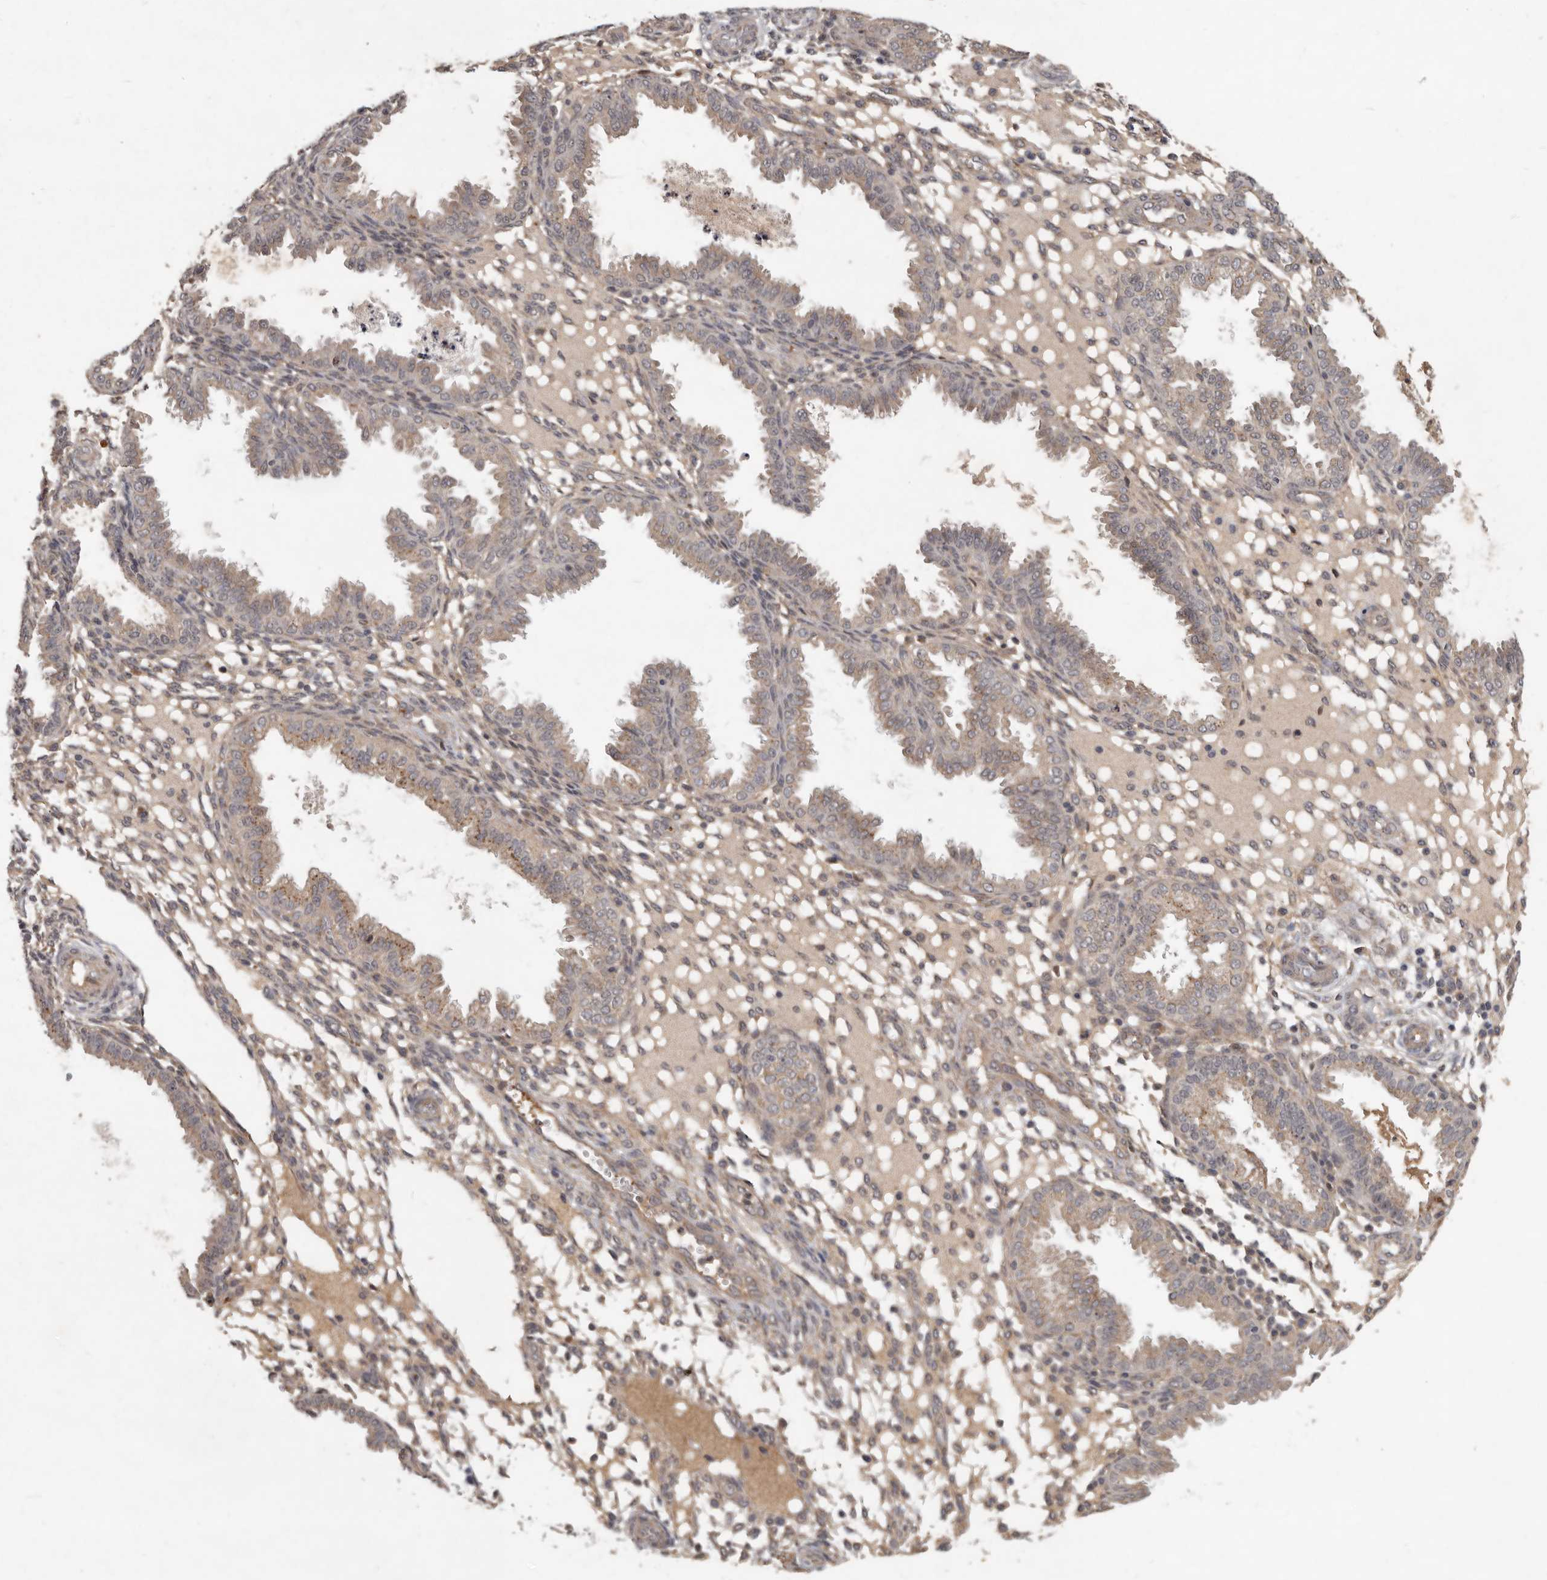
{"staining": {"intensity": "weak", "quantity": "25%-75%", "location": "cytoplasmic/membranous"}, "tissue": "endometrium", "cell_type": "Cells in endometrial stroma", "image_type": "normal", "snomed": [{"axis": "morphology", "description": "Normal tissue, NOS"}, {"axis": "topography", "description": "Endometrium"}], "caption": "Immunohistochemistry (IHC) micrograph of benign endometrium: human endometrium stained using immunohistochemistry shows low levels of weak protein expression localized specifically in the cytoplasmic/membranous of cells in endometrial stroma, appearing as a cytoplasmic/membranous brown color.", "gene": "DNAJC28", "patient": {"sex": "female", "age": 33}}